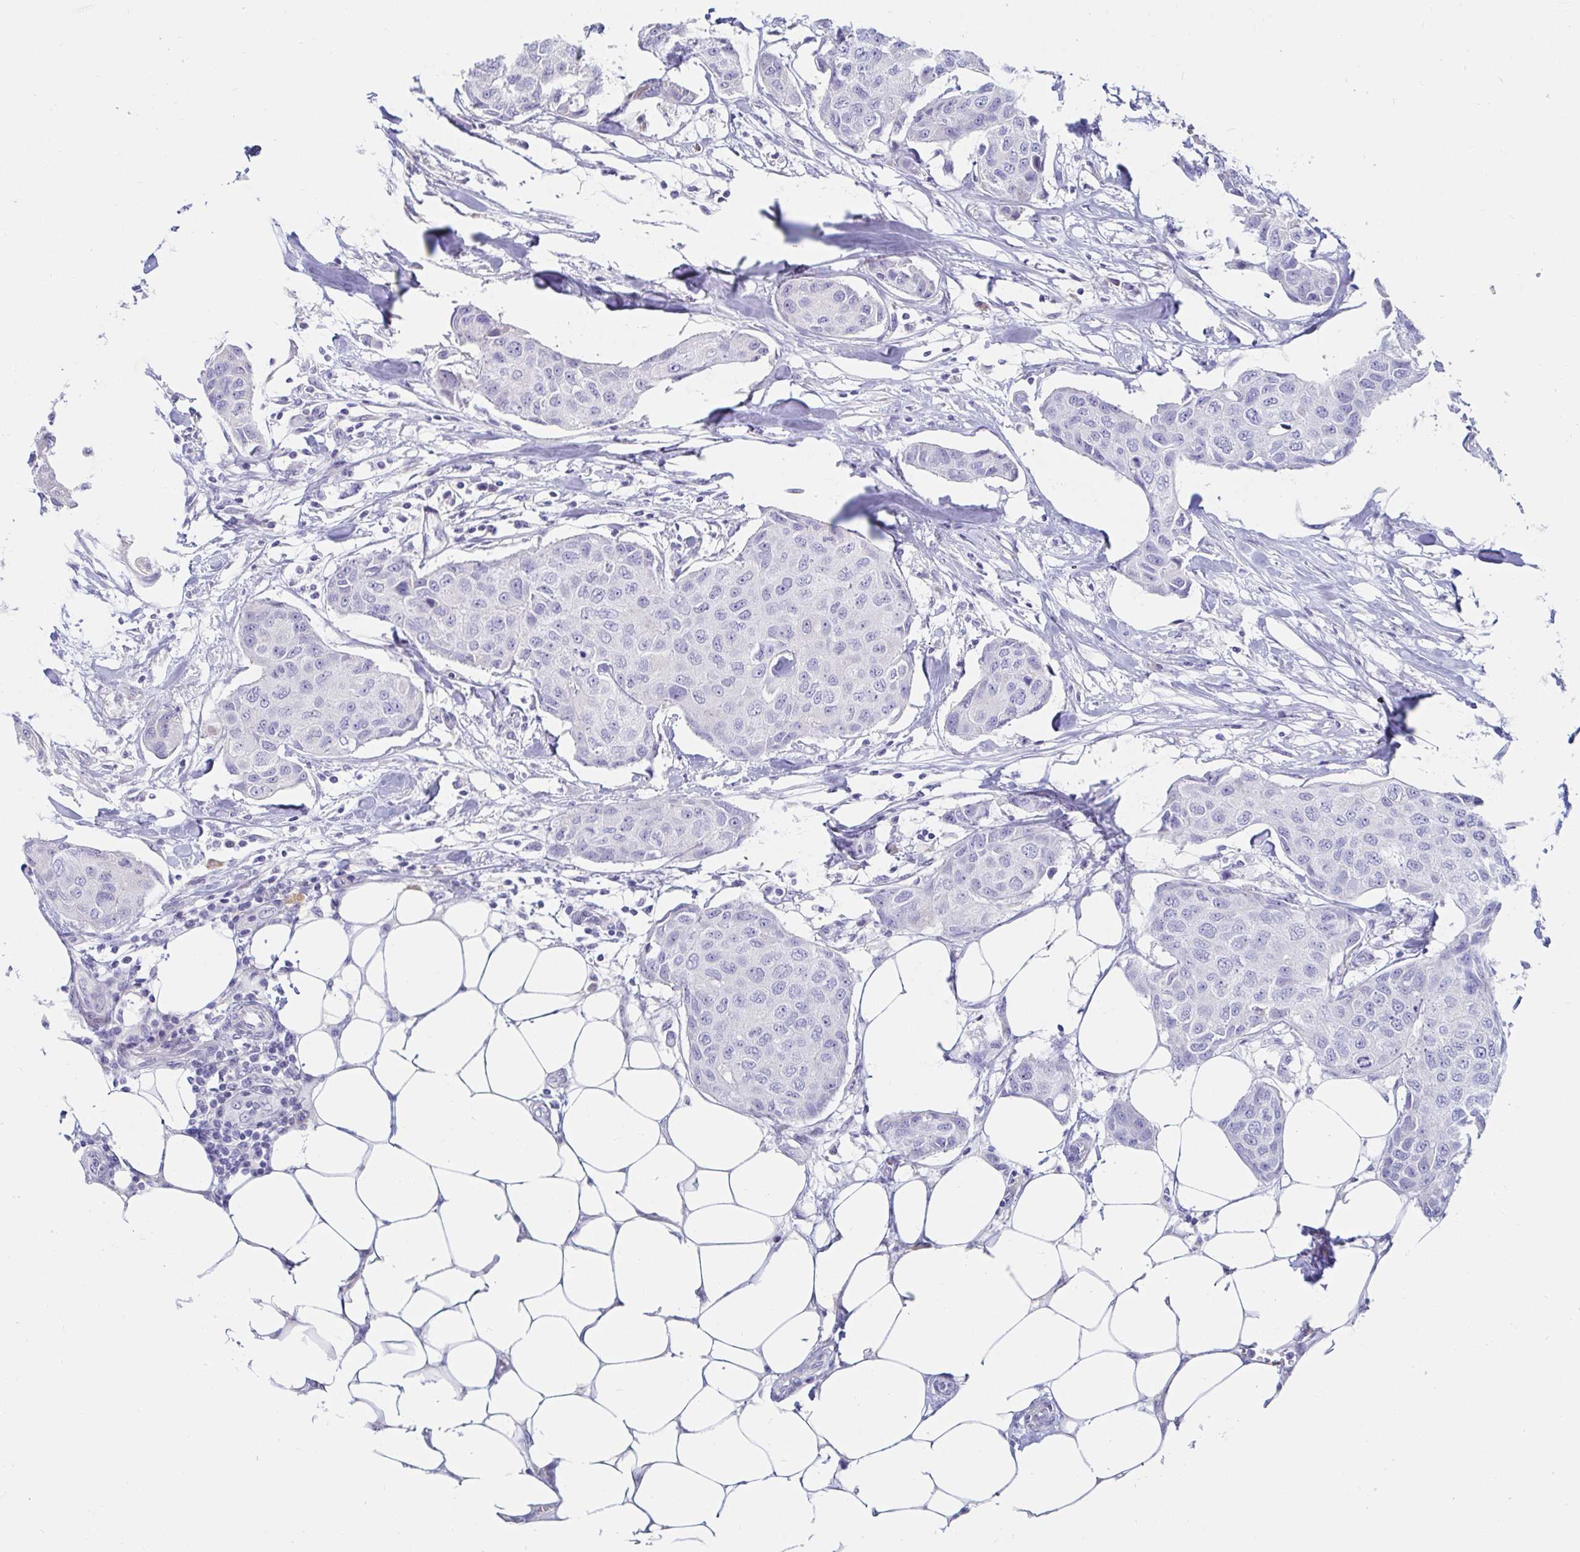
{"staining": {"intensity": "negative", "quantity": "none", "location": "none"}, "tissue": "breast cancer", "cell_type": "Tumor cells", "image_type": "cancer", "snomed": [{"axis": "morphology", "description": "Duct carcinoma"}, {"axis": "topography", "description": "Breast"}, {"axis": "topography", "description": "Lymph node"}], "caption": "There is no significant staining in tumor cells of intraductal carcinoma (breast).", "gene": "C4orf17", "patient": {"sex": "female", "age": 80}}